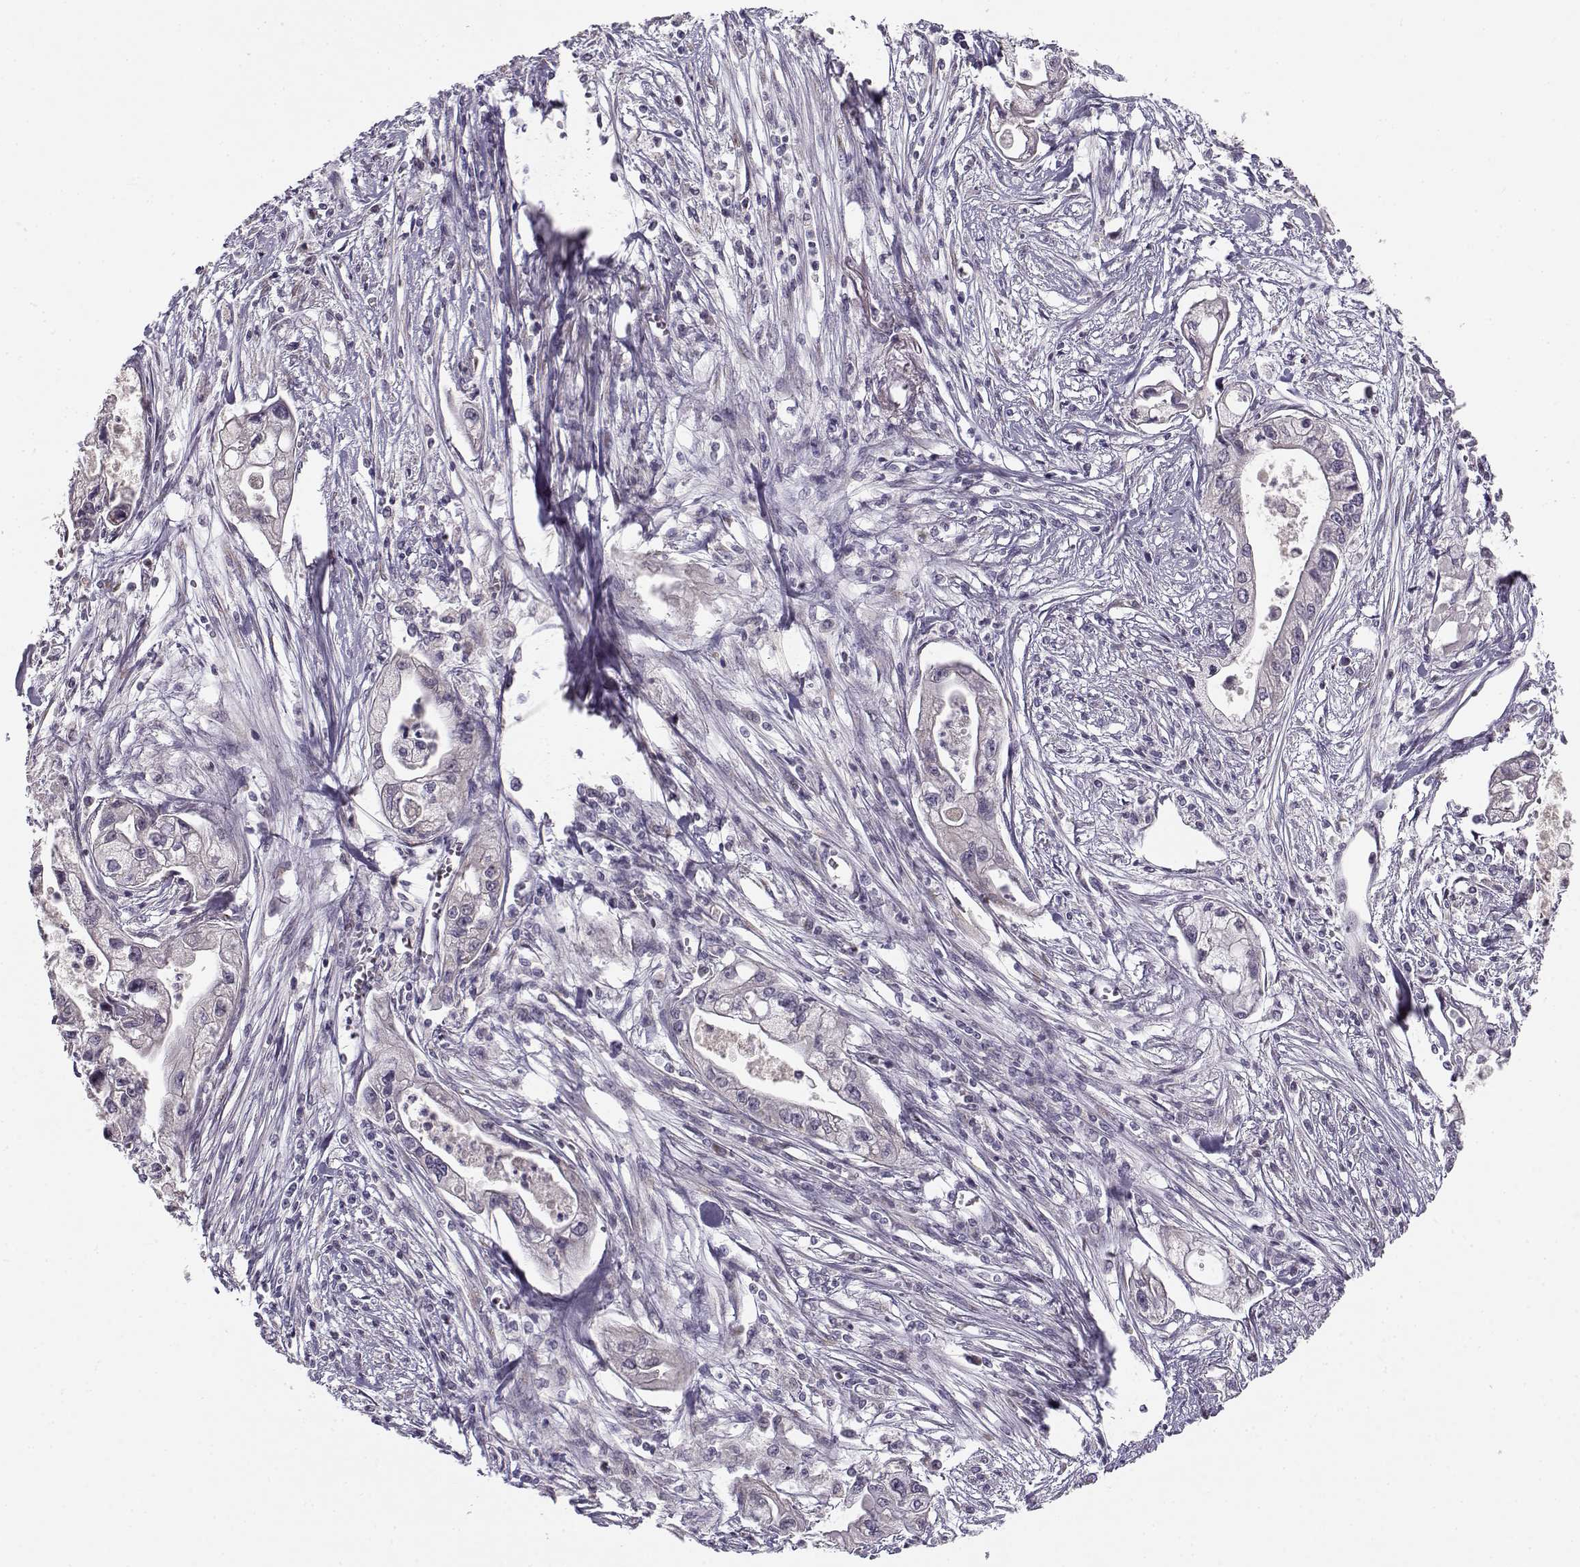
{"staining": {"intensity": "negative", "quantity": "none", "location": "none"}, "tissue": "pancreatic cancer", "cell_type": "Tumor cells", "image_type": "cancer", "snomed": [{"axis": "morphology", "description": "Adenocarcinoma, NOS"}, {"axis": "topography", "description": "Pancreas"}], "caption": "A histopathology image of human pancreatic cancer (adenocarcinoma) is negative for staining in tumor cells.", "gene": "SLC4A5", "patient": {"sex": "male", "age": 70}}